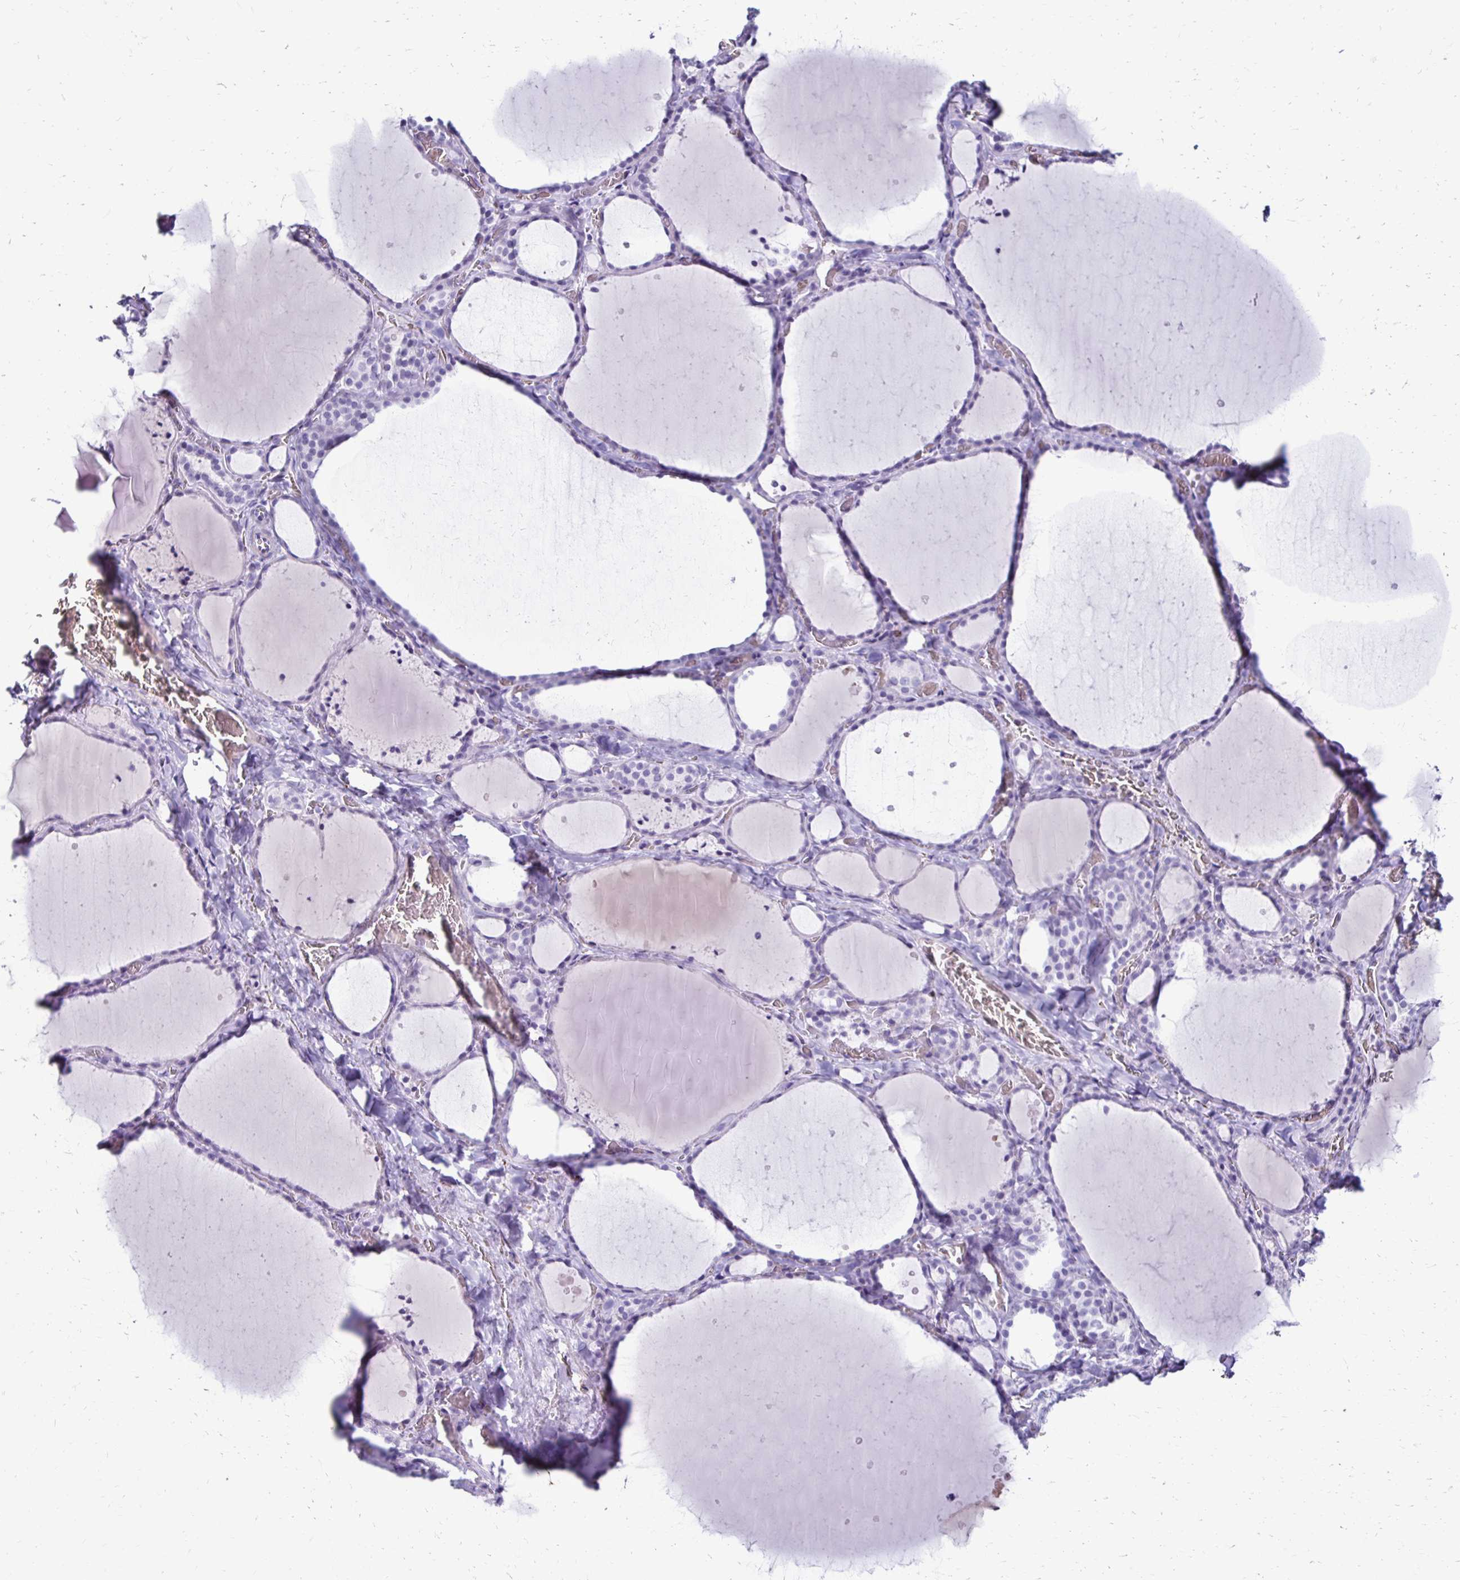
{"staining": {"intensity": "negative", "quantity": "none", "location": "none"}, "tissue": "thyroid gland", "cell_type": "Glandular cells", "image_type": "normal", "snomed": [{"axis": "morphology", "description": "Normal tissue, NOS"}, {"axis": "topography", "description": "Thyroid gland"}], "caption": "Thyroid gland stained for a protein using immunohistochemistry (IHC) shows no expression glandular cells.", "gene": "RHBDL3", "patient": {"sex": "female", "age": 36}}